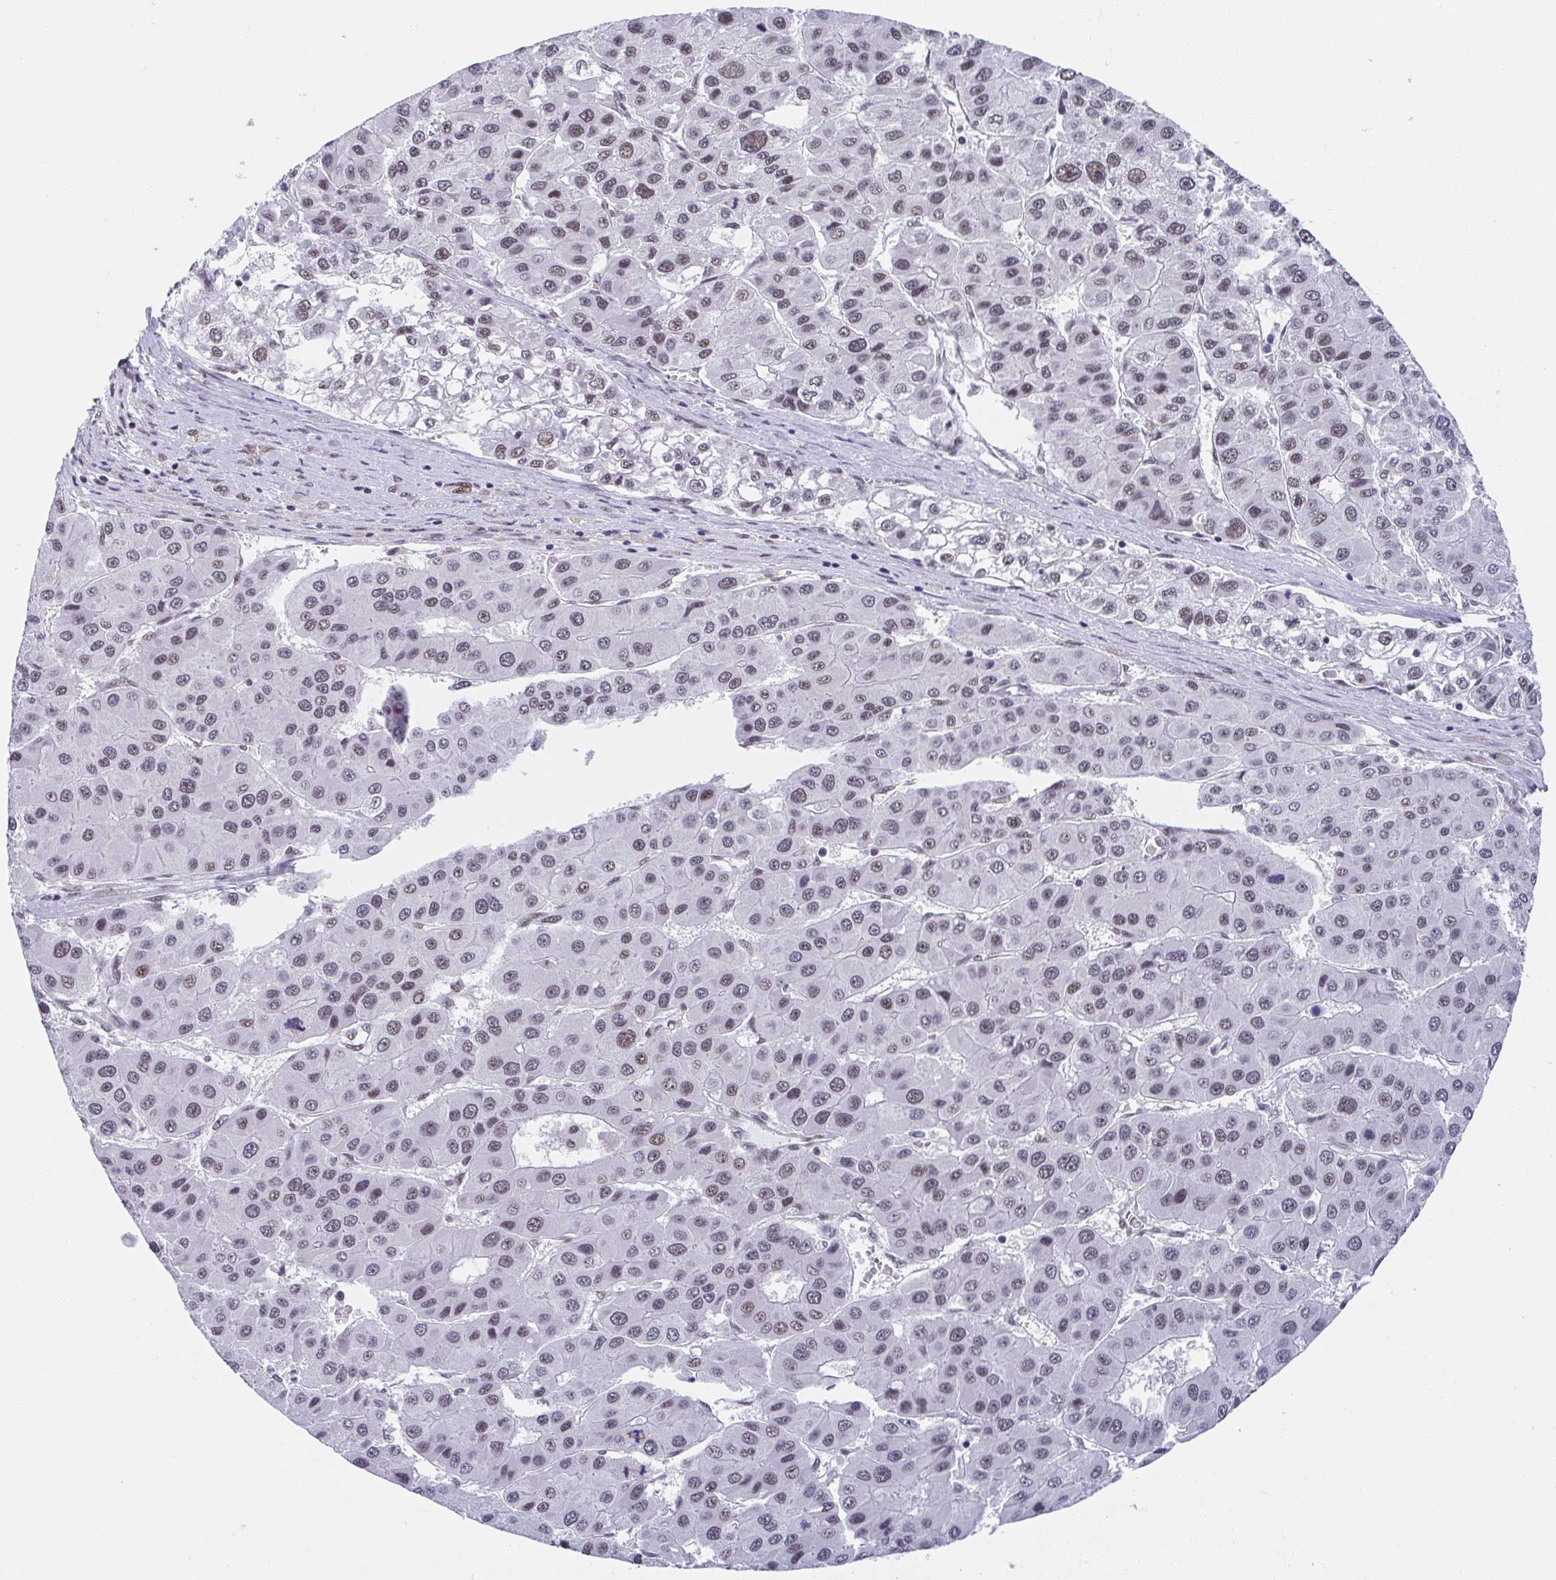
{"staining": {"intensity": "moderate", "quantity": "25%-75%", "location": "nuclear"}, "tissue": "liver cancer", "cell_type": "Tumor cells", "image_type": "cancer", "snomed": [{"axis": "morphology", "description": "Carcinoma, Hepatocellular, NOS"}, {"axis": "topography", "description": "Liver"}], "caption": "Human liver cancer stained with a protein marker reveals moderate staining in tumor cells.", "gene": "SLC7A10", "patient": {"sex": "male", "age": 73}}